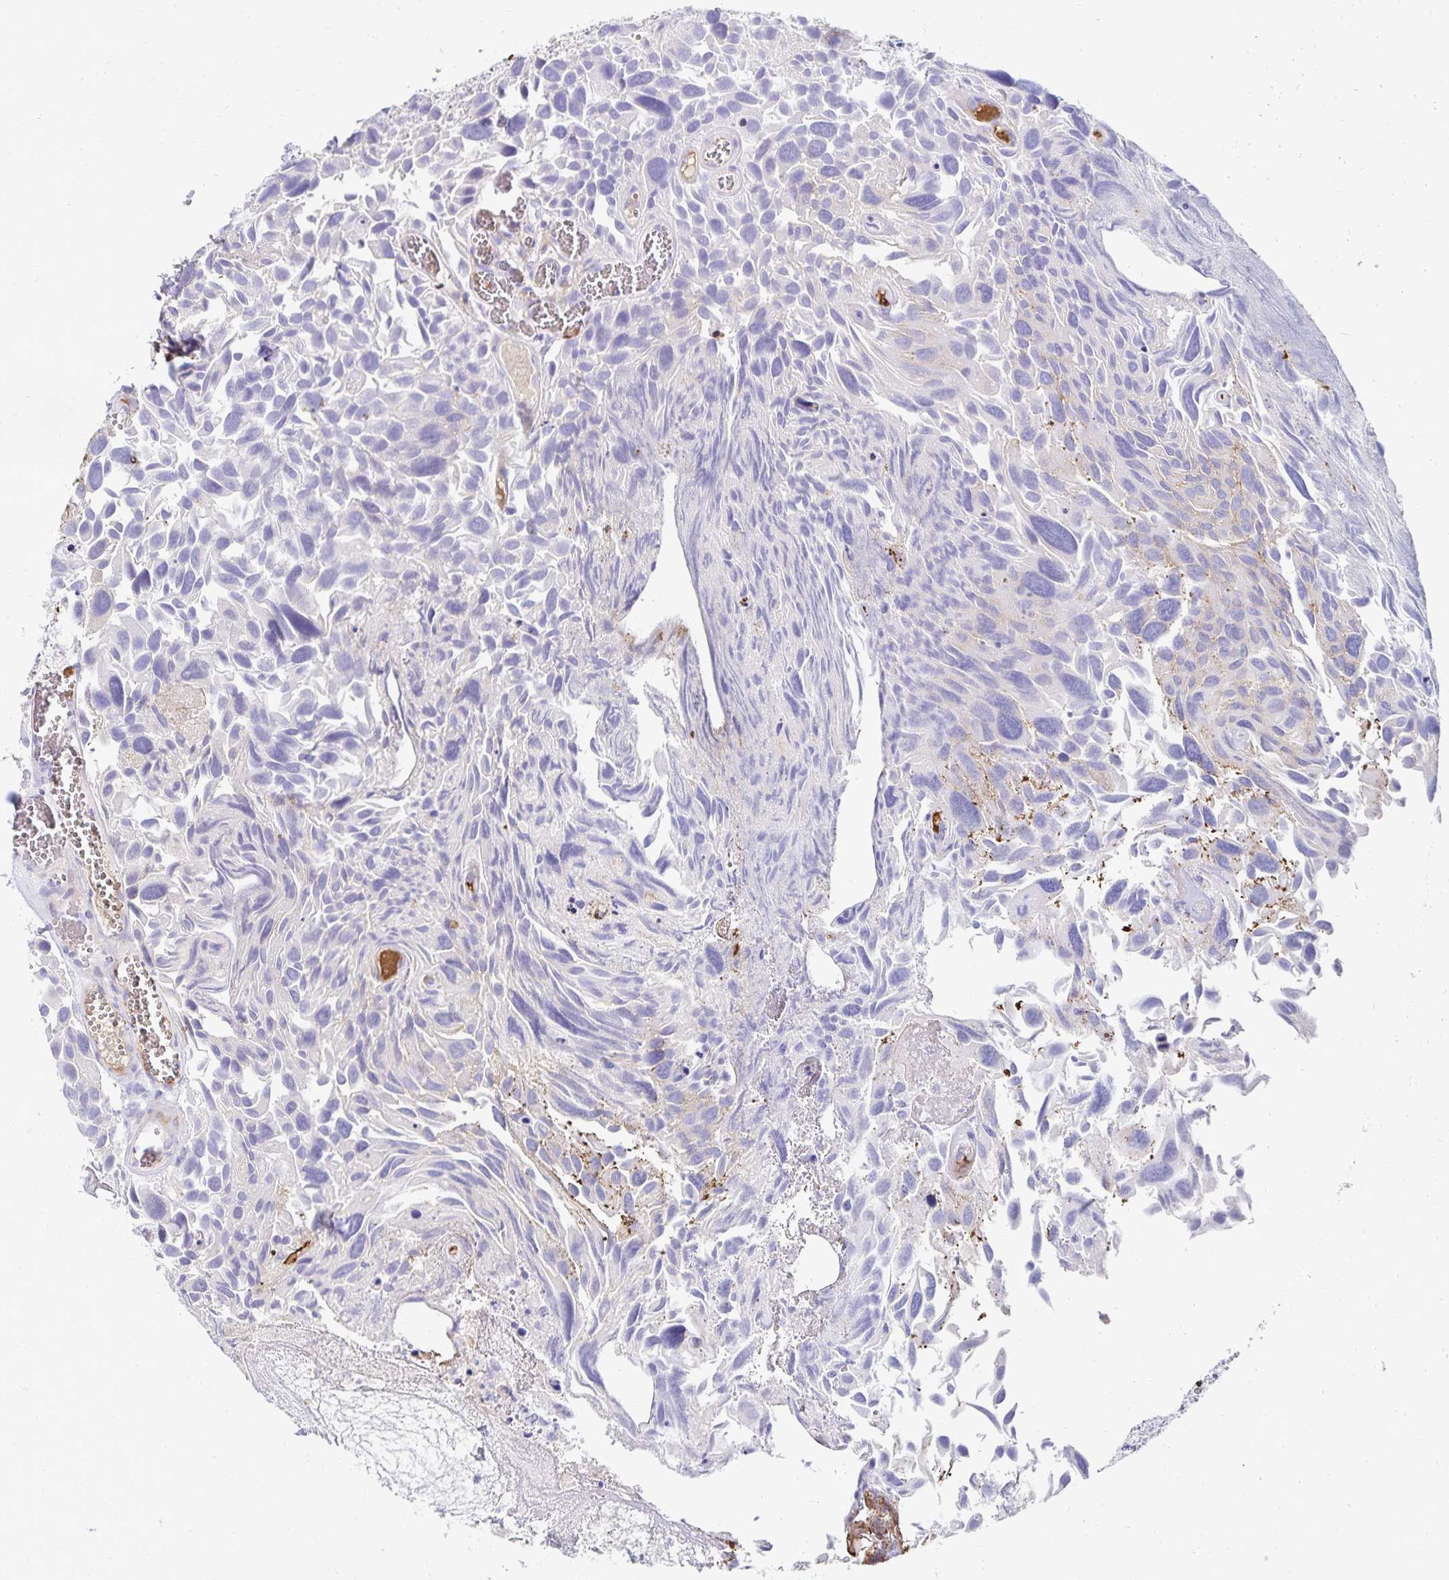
{"staining": {"intensity": "negative", "quantity": "none", "location": "none"}, "tissue": "urothelial cancer", "cell_type": "Tumor cells", "image_type": "cancer", "snomed": [{"axis": "morphology", "description": "Urothelial carcinoma, Low grade"}, {"axis": "topography", "description": "Urinary bladder"}], "caption": "Low-grade urothelial carcinoma stained for a protein using immunohistochemistry (IHC) reveals no positivity tumor cells.", "gene": "NECAP1", "patient": {"sex": "female", "age": 69}}